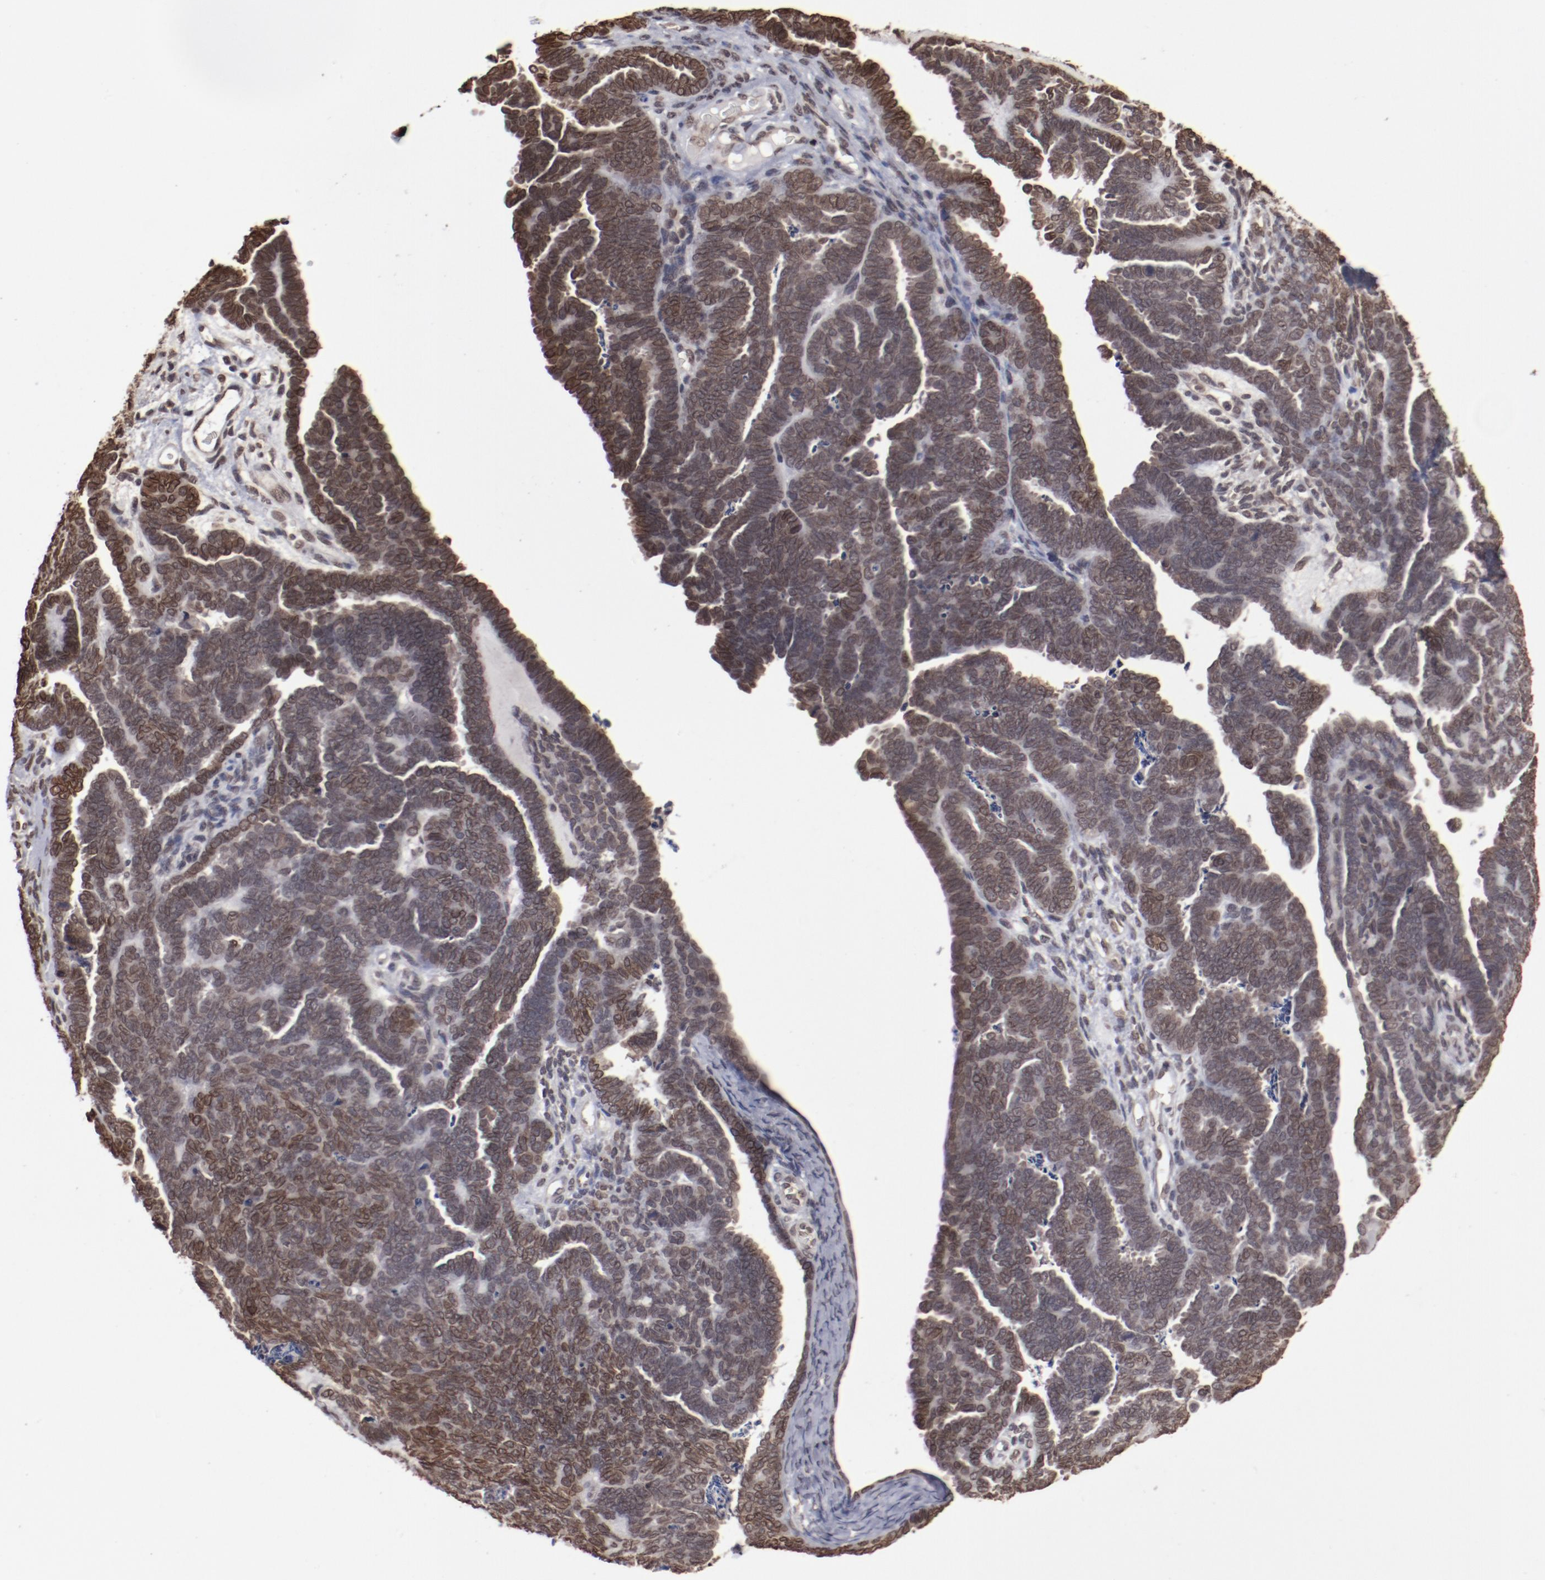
{"staining": {"intensity": "moderate", "quantity": ">75%", "location": "nuclear"}, "tissue": "endometrial cancer", "cell_type": "Tumor cells", "image_type": "cancer", "snomed": [{"axis": "morphology", "description": "Neoplasm, malignant, NOS"}, {"axis": "topography", "description": "Endometrium"}], "caption": "Neoplasm (malignant) (endometrial) stained for a protein (brown) demonstrates moderate nuclear positive staining in approximately >75% of tumor cells.", "gene": "AKT1", "patient": {"sex": "female", "age": 74}}